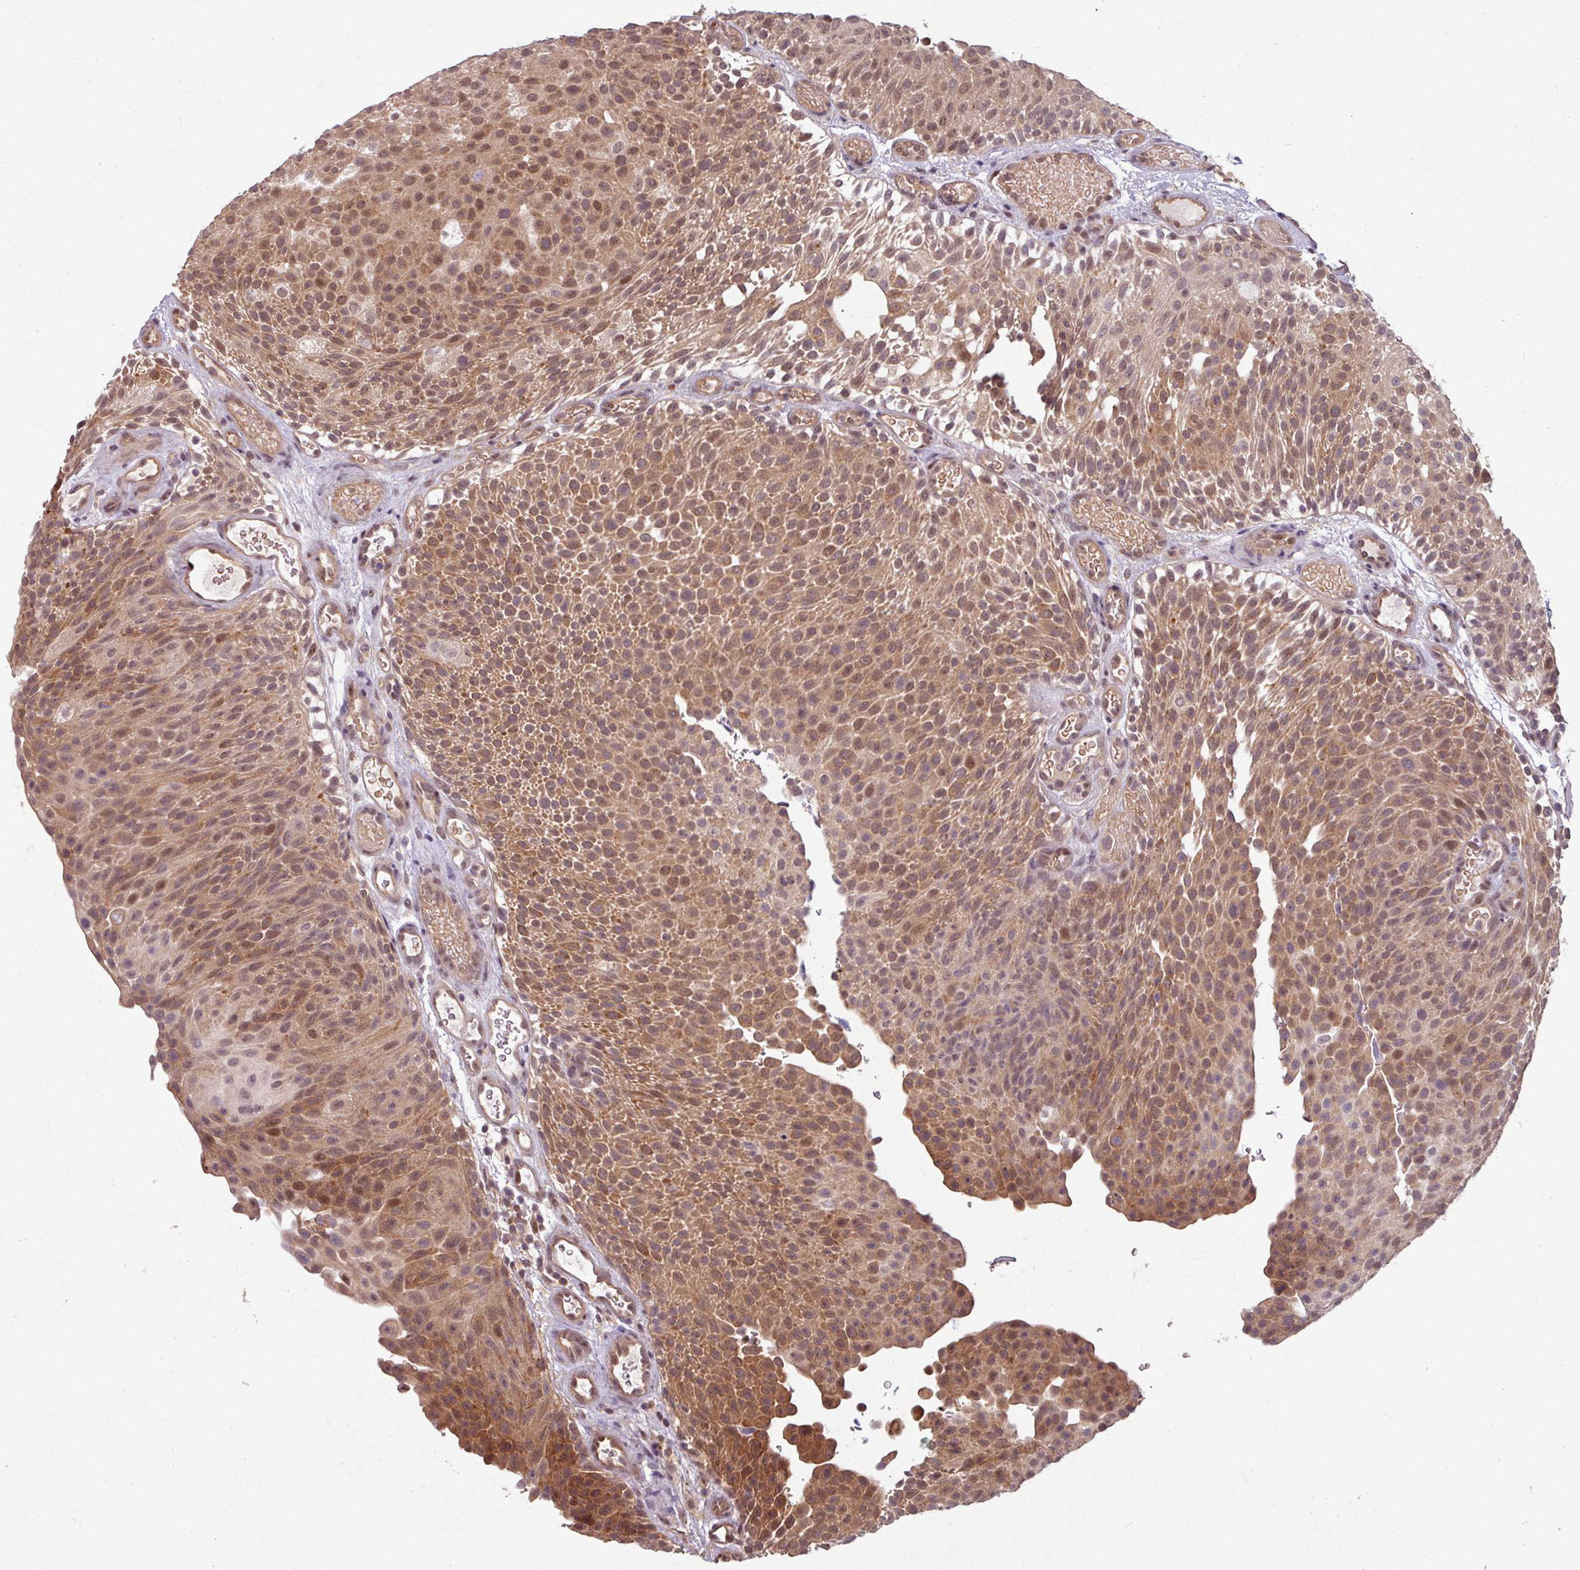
{"staining": {"intensity": "moderate", "quantity": ">75%", "location": "cytoplasmic/membranous,nuclear"}, "tissue": "urothelial cancer", "cell_type": "Tumor cells", "image_type": "cancer", "snomed": [{"axis": "morphology", "description": "Urothelial carcinoma, Low grade"}, {"axis": "topography", "description": "Urinary bladder"}], "caption": "This is an image of immunohistochemistry (IHC) staining of low-grade urothelial carcinoma, which shows moderate positivity in the cytoplasmic/membranous and nuclear of tumor cells.", "gene": "KCTD11", "patient": {"sex": "male", "age": 78}}